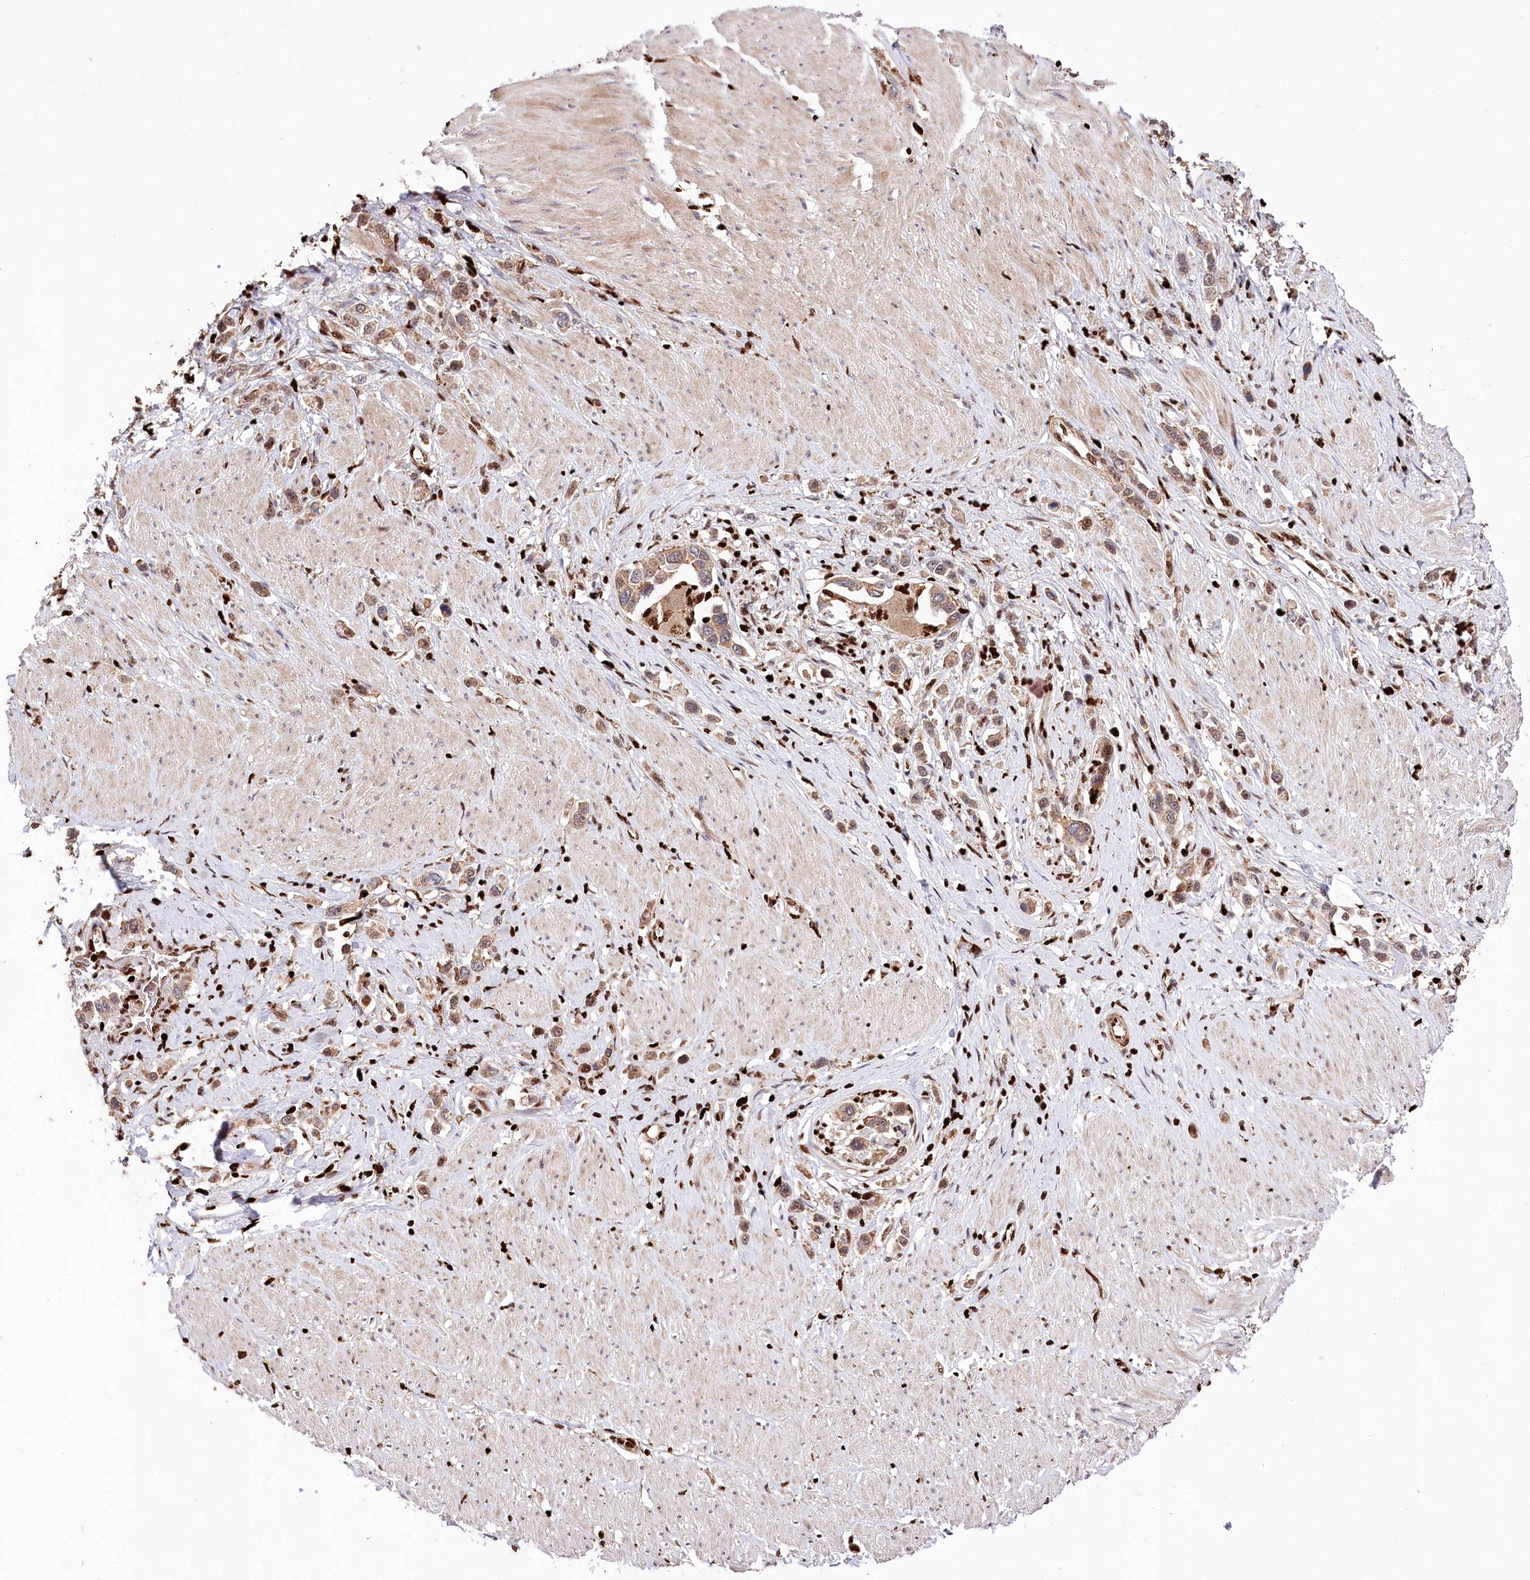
{"staining": {"intensity": "moderate", "quantity": ">75%", "location": "cytoplasmic/membranous,nuclear"}, "tissue": "stomach cancer", "cell_type": "Tumor cells", "image_type": "cancer", "snomed": [{"axis": "morphology", "description": "Normal tissue, NOS"}, {"axis": "morphology", "description": "Adenocarcinoma, NOS"}, {"axis": "topography", "description": "Stomach, upper"}, {"axis": "topography", "description": "Stomach"}], "caption": "Immunohistochemistry of human stomach cancer reveals medium levels of moderate cytoplasmic/membranous and nuclear expression in about >75% of tumor cells.", "gene": "FIGN", "patient": {"sex": "female", "age": 65}}